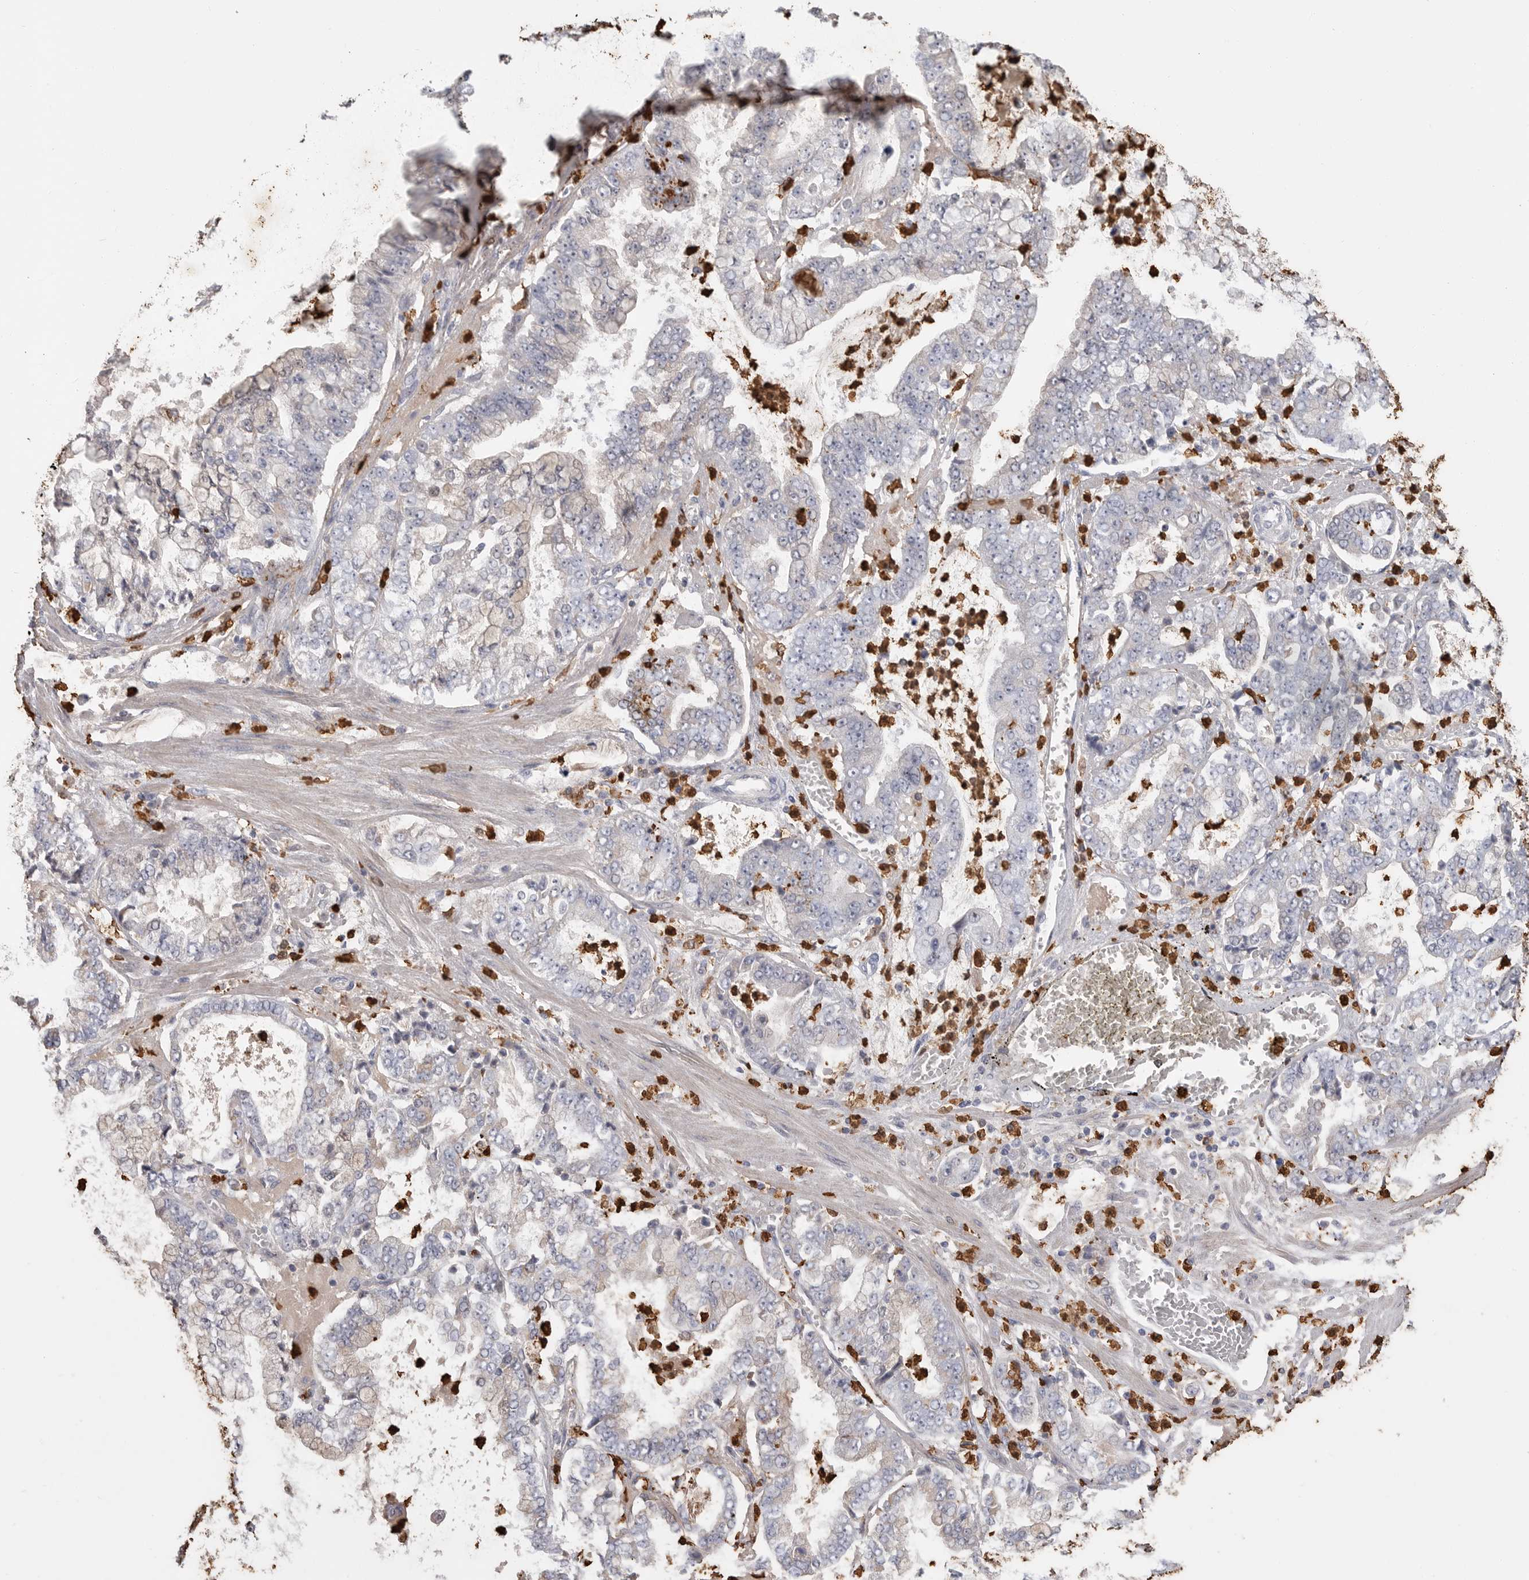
{"staining": {"intensity": "negative", "quantity": "none", "location": "none"}, "tissue": "stomach cancer", "cell_type": "Tumor cells", "image_type": "cancer", "snomed": [{"axis": "morphology", "description": "Adenocarcinoma, NOS"}, {"axis": "topography", "description": "Stomach"}], "caption": "IHC histopathology image of neoplastic tissue: human stomach cancer (adenocarcinoma) stained with DAB displays no significant protein expression in tumor cells.", "gene": "CYB561D1", "patient": {"sex": "male", "age": 76}}